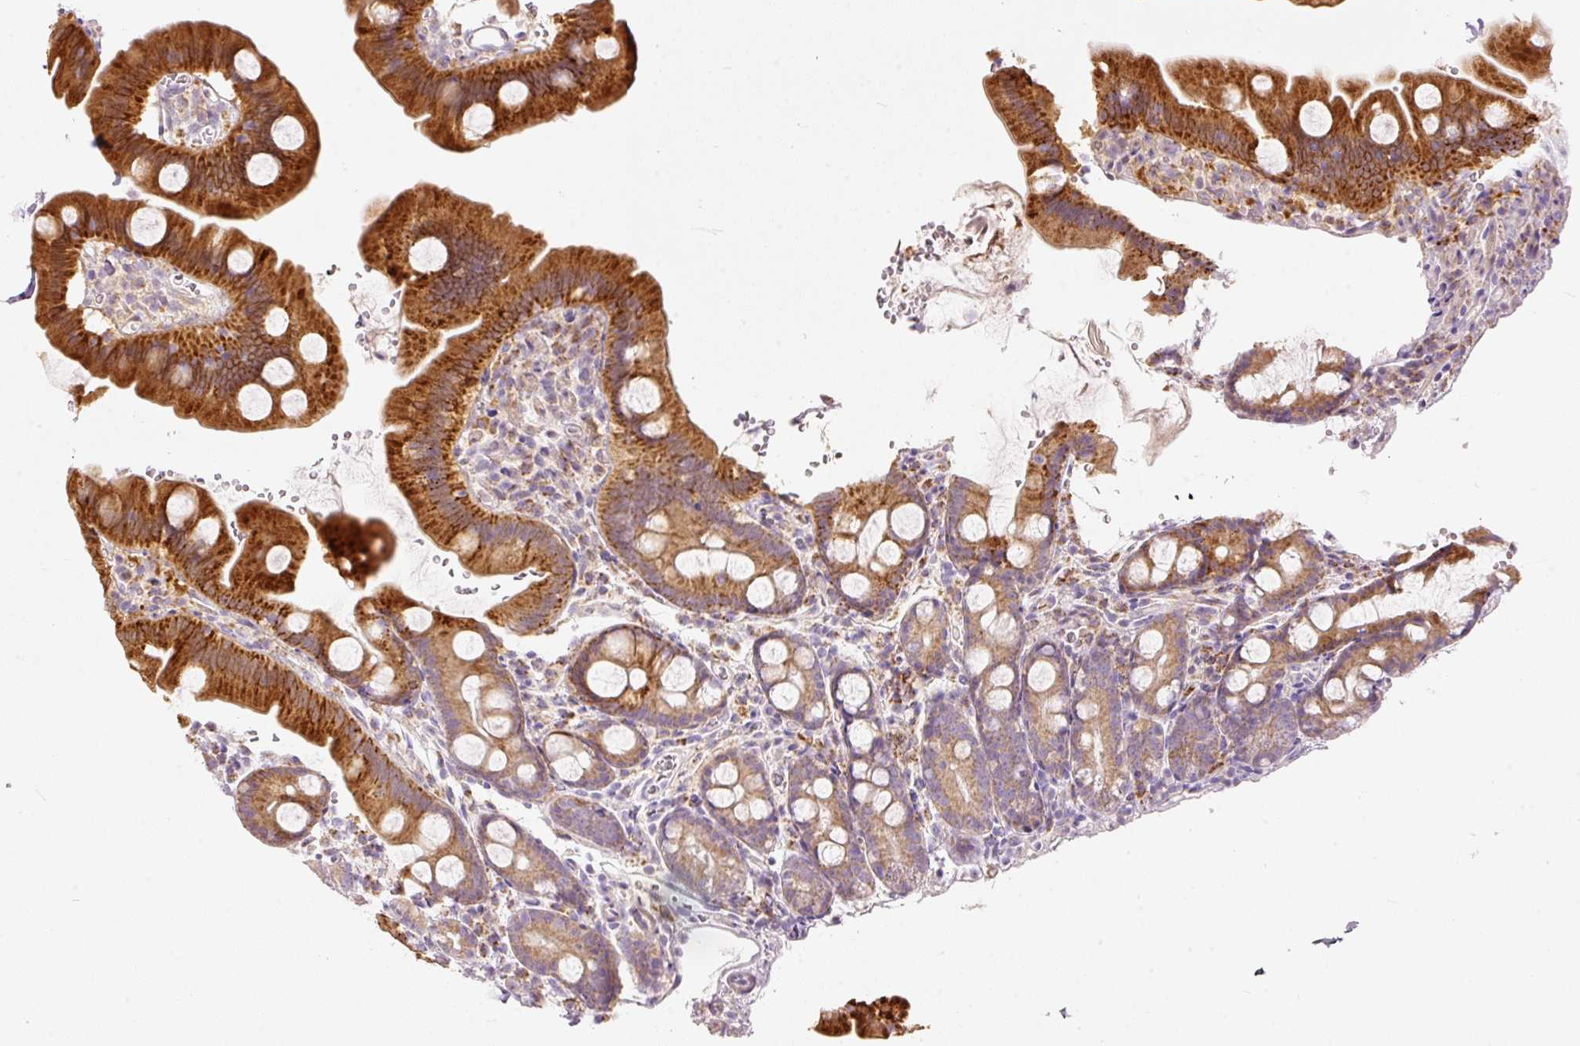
{"staining": {"intensity": "strong", "quantity": ">75%", "location": "cytoplasmic/membranous"}, "tissue": "small intestine", "cell_type": "Glandular cells", "image_type": "normal", "snomed": [{"axis": "morphology", "description": "Normal tissue, NOS"}, {"axis": "topography", "description": "Small intestine"}], "caption": "Immunohistochemistry staining of normal small intestine, which demonstrates high levels of strong cytoplasmic/membranous staining in about >75% of glandular cells indicating strong cytoplasmic/membranous protein positivity. The staining was performed using DAB (brown) for protein detection and nuclei were counterstained in hematoxylin (blue).", "gene": "MTHFD2", "patient": {"sex": "female", "age": 68}}